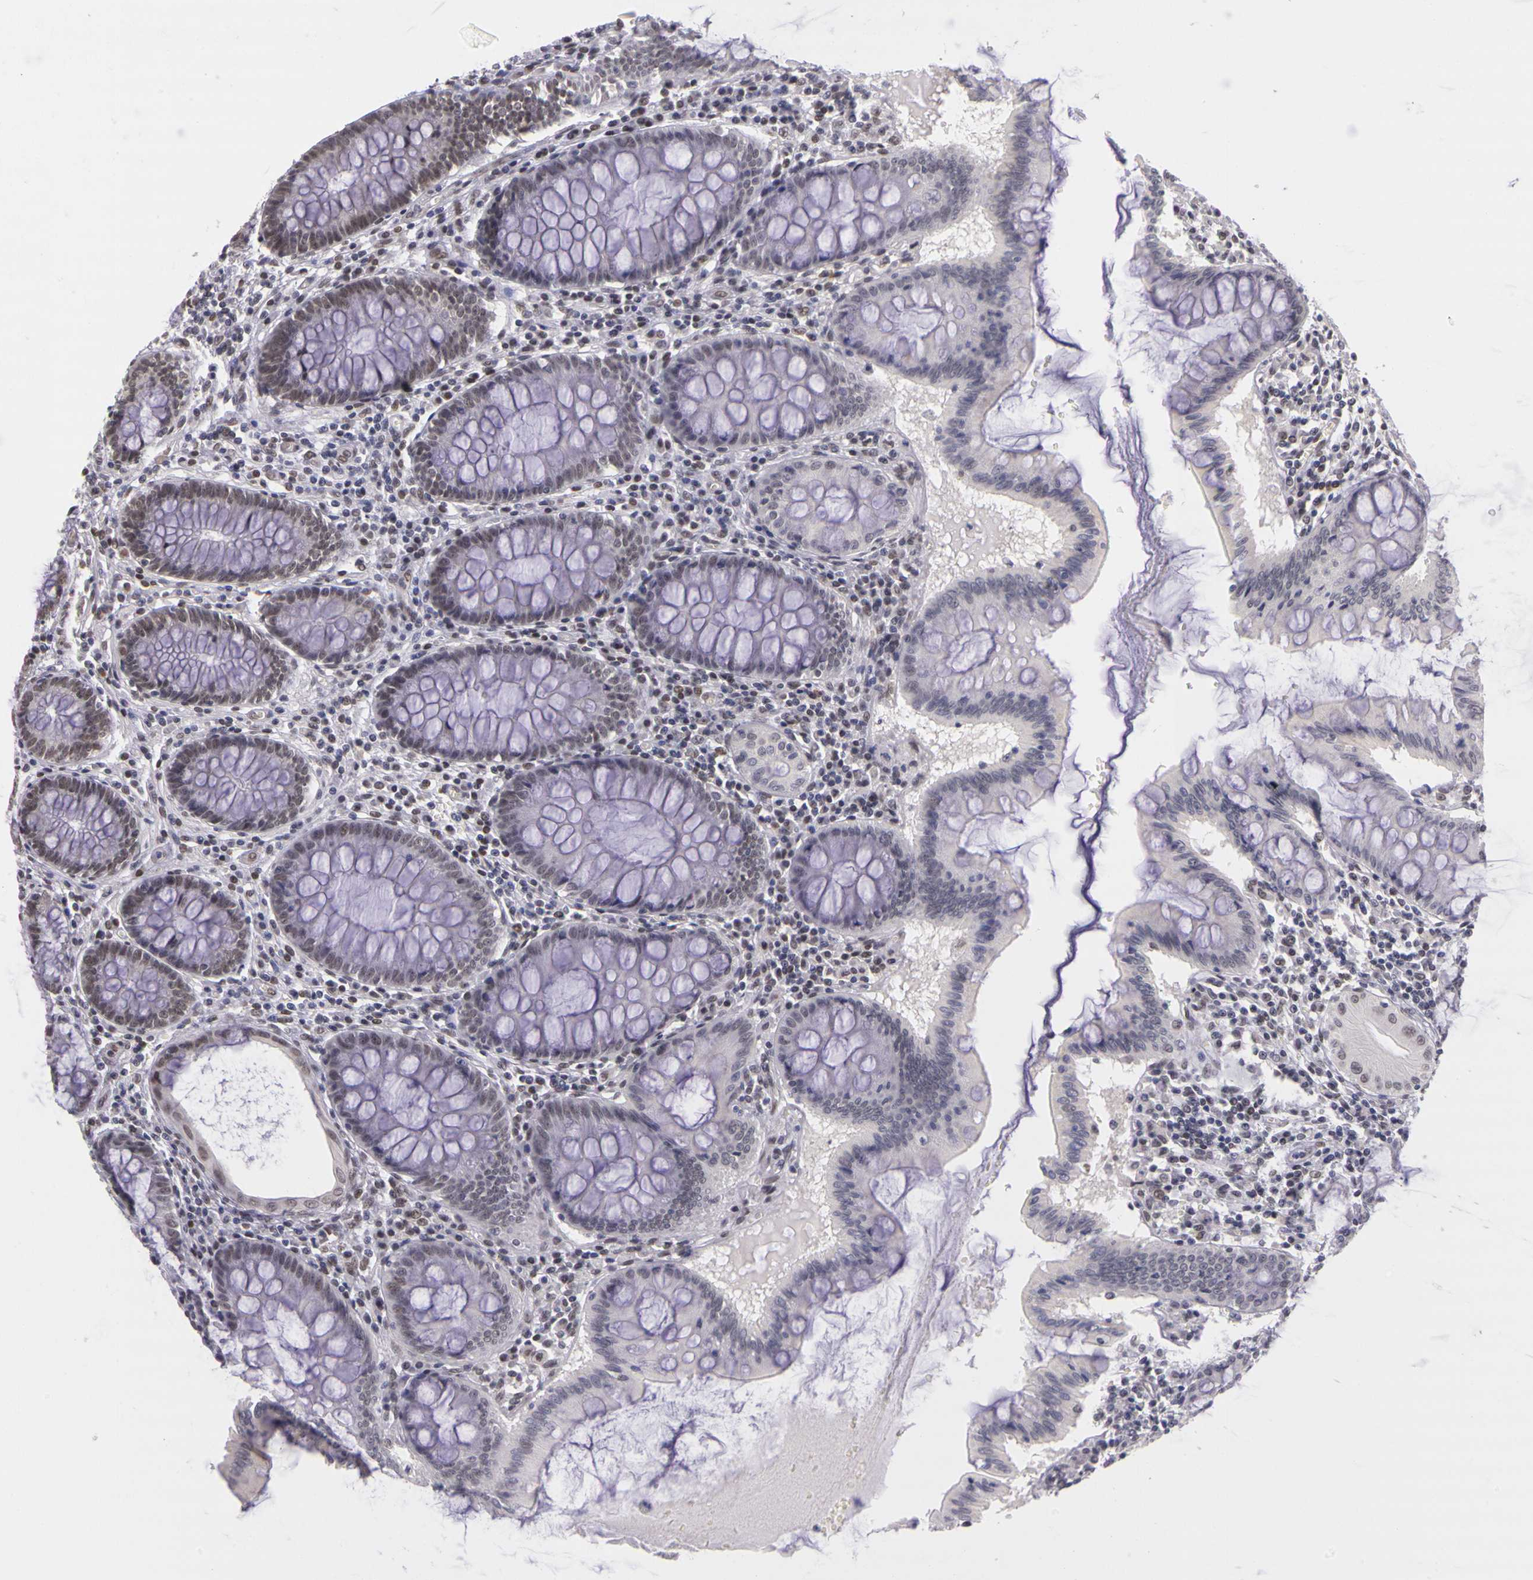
{"staining": {"intensity": "moderate", "quantity": ">75%", "location": "nuclear"}, "tissue": "colon", "cell_type": "Endothelial cells", "image_type": "normal", "snomed": [{"axis": "morphology", "description": "Normal tissue, NOS"}, {"axis": "topography", "description": "Colon"}], "caption": "A medium amount of moderate nuclear staining is seen in approximately >75% of endothelial cells in normal colon. (DAB (3,3'-diaminobenzidine) IHC with brightfield microscopy, high magnification).", "gene": "WDR13", "patient": {"sex": "male", "age": 62}}